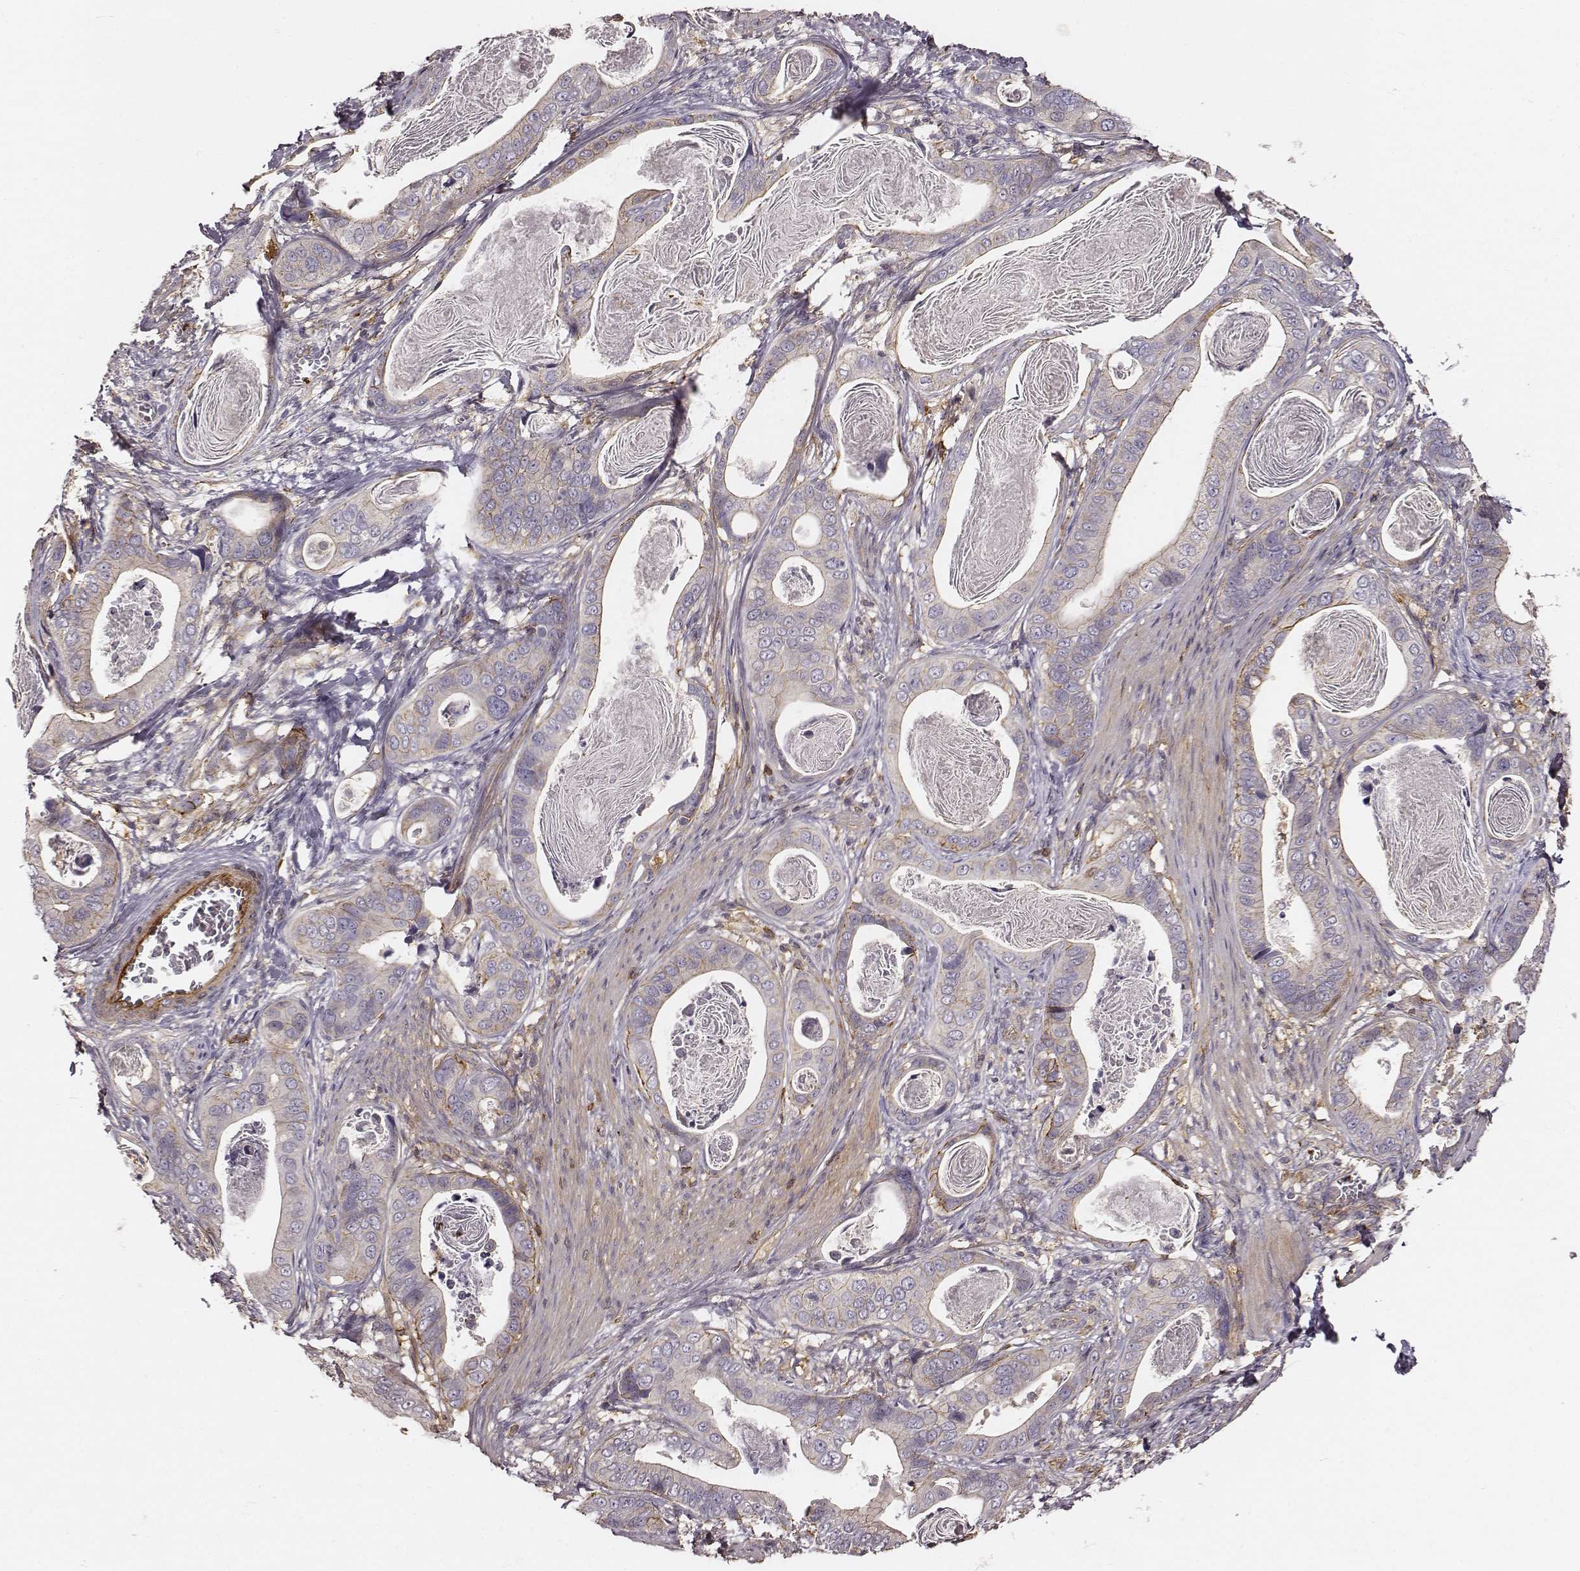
{"staining": {"intensity": "weak", "quantity": "<25%", "location": "cytoplasmic/membranous"}, "tissue": "stomach cancer", "cell_type": "Tumor cells", "image_type": "cancer", "snomed": [{"axis": "morphology", "description": "Adenocarcinoma, NOS"}, {"axis": "topography", "description": "Stomach"}], "caption": "High power microscopy micrograph of an immunohistochemistry histopathology image of stomach adenocarcinoma, revealing no significant positivity in tumor cells.", "gene": "ZYX", "patient": {"sex": "male", "age": 84}}